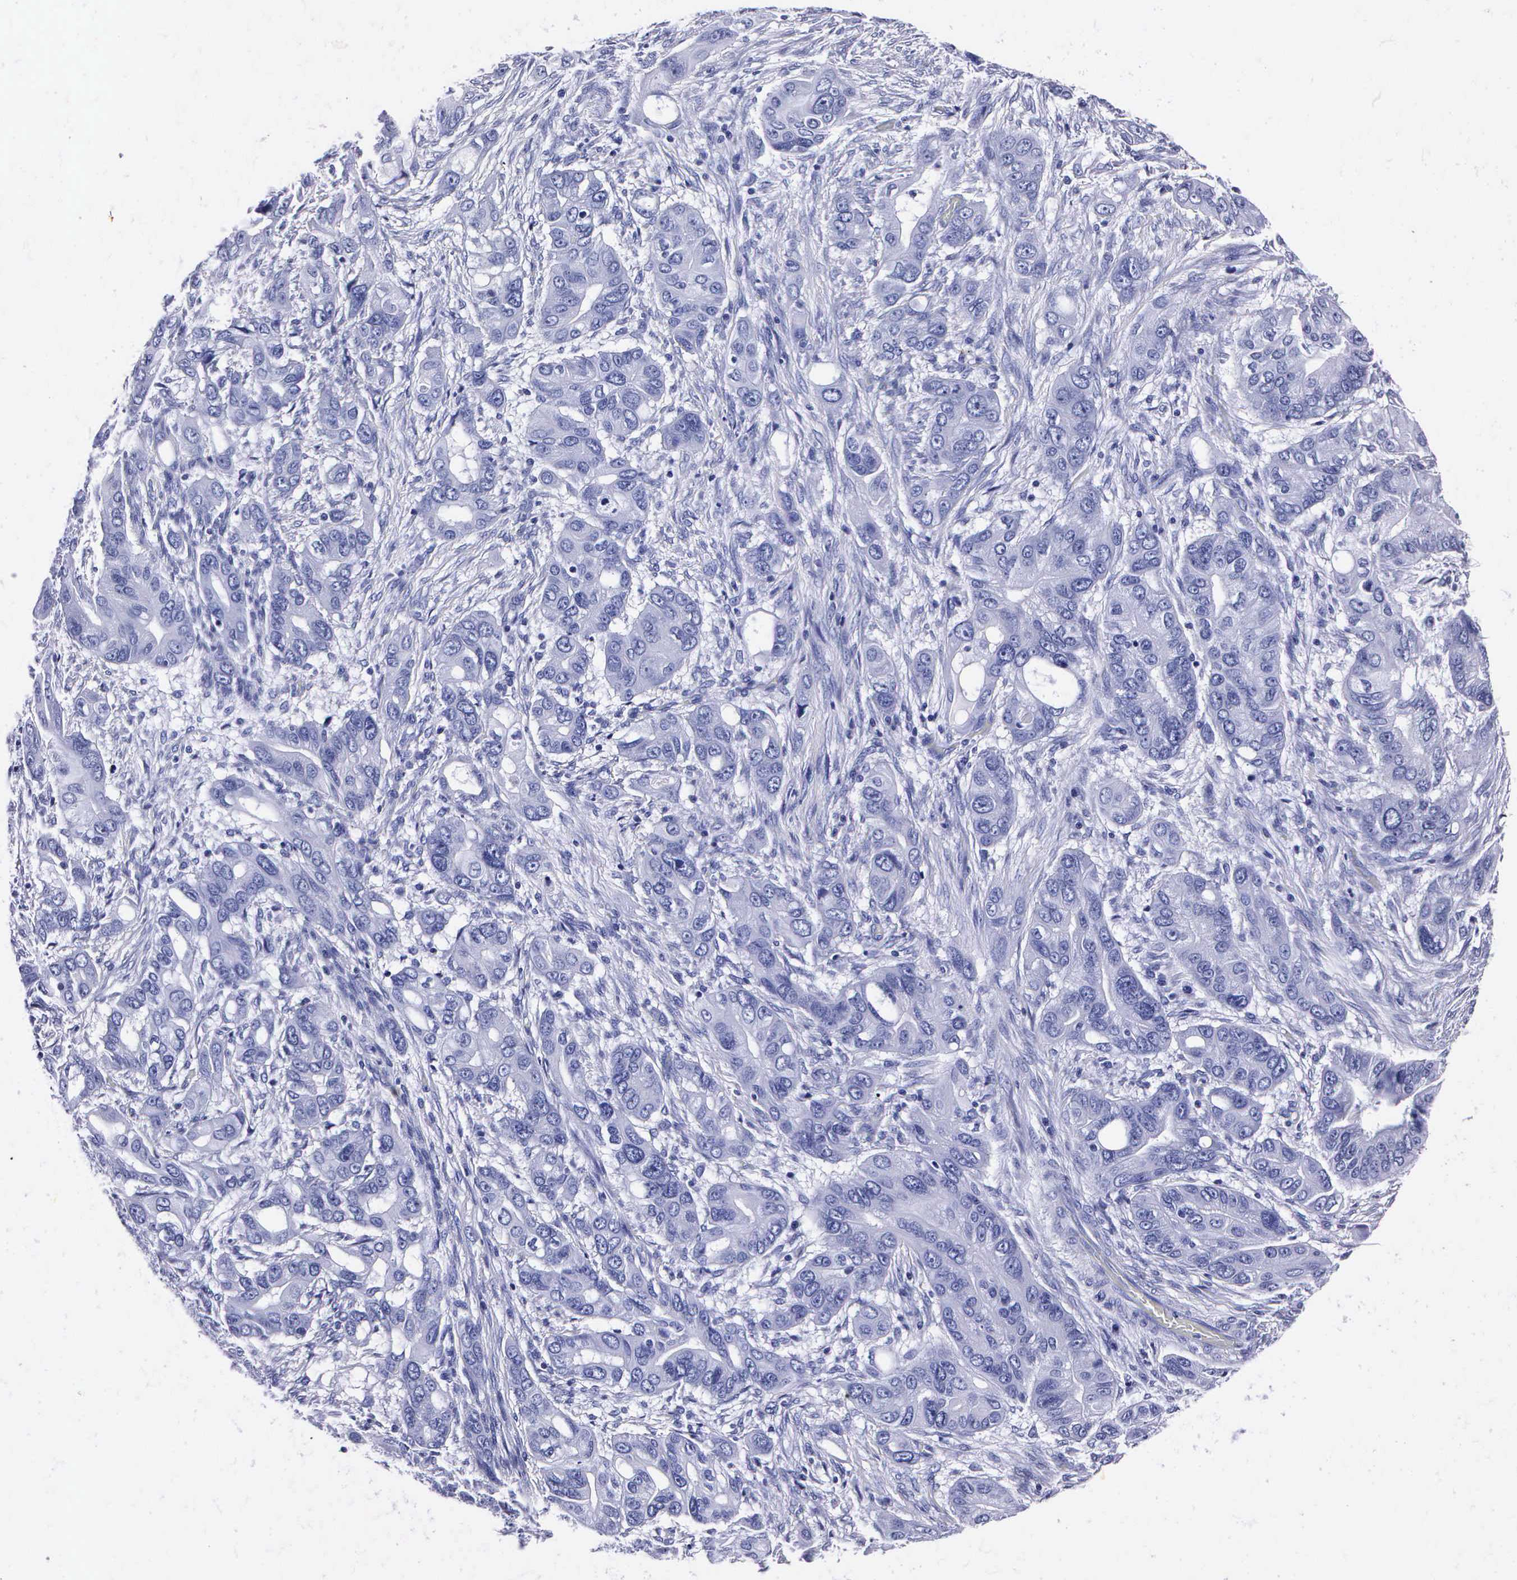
{"staining": {"intensity": "negative", "quantity": "none", "location": "none"}, "tissue": "stomach cancer", "cell_type": "Tumor cells", "image_type": "cancer", "snomed": [{"axis": "morphology", "description": "Adenocarcinoma, NOS"}, {"axis": "topography", "description": "Stomach, upper"}], "caption": "Immunohistochemical staining of human adenocarcinoma (stomach) exhibits no significant positivity in tumor cells. (Brightfield microscopy of DAB (3,3'-diaminobenzidine) immunohistochemistry at high magnification).", "gene": "MB", "patient": {"sex": "male", "age": 47}}